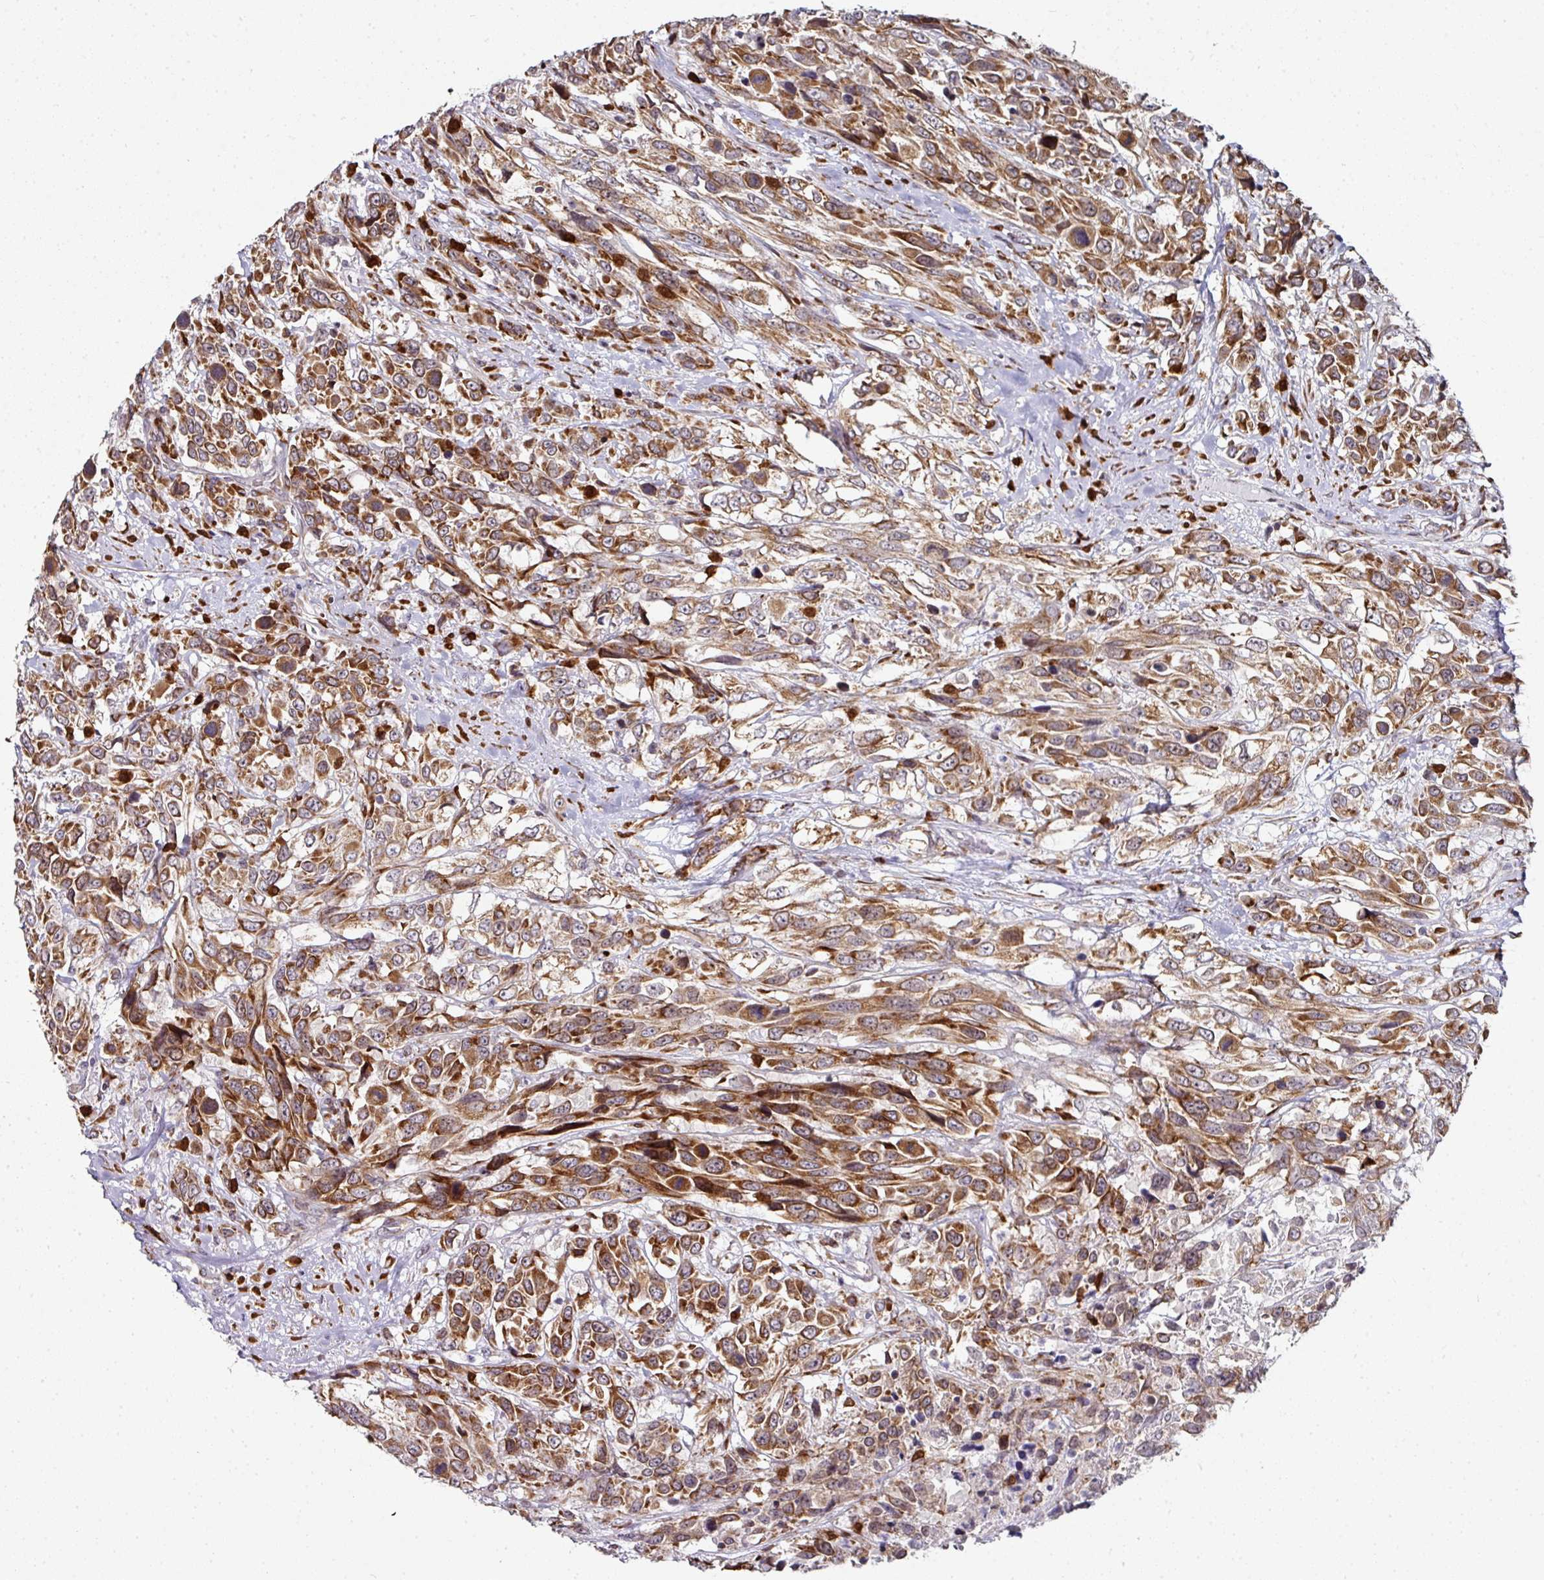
{"staining": {"intensity": "moderate", "quantity": ">75%", "location": "cytoplasmic/membranous"}, "tissue": "urothelial cancer", "cell_type": "Tumor cells", "image_type": "cancer", "snomed": [{"axis": "morphology", "description": "Urothelial carcinoma, High grade"}, {"axis": "topography", "description": "Urinary bladder"}], "caption": "This is a histology image of IHC staining of urothelial cancer, which shows moderate staining in the cytoplasmic/membranous of tumor cells.", "gene": "APOLD1", "patient": {"sex": "female", "age": 70}}